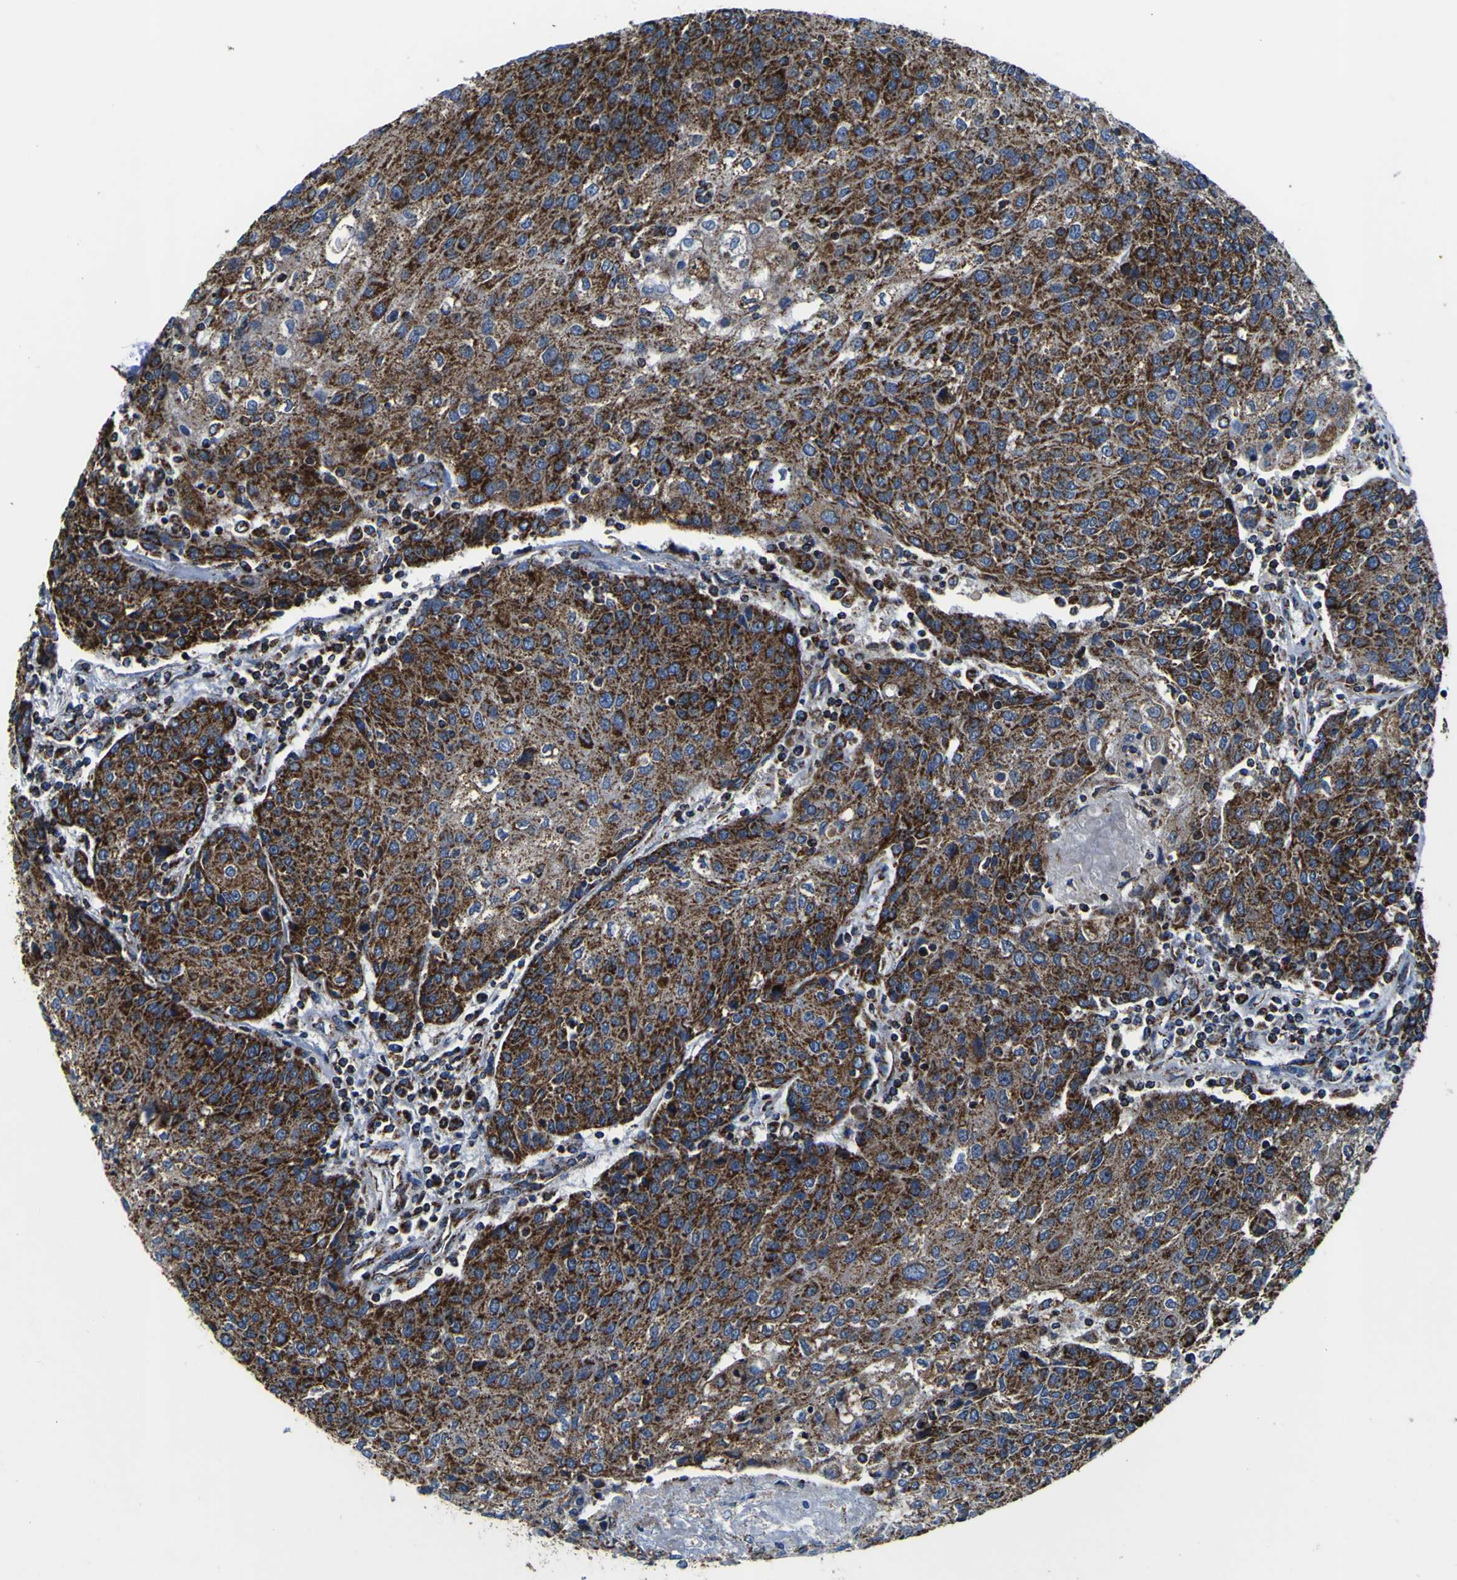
{"staining": {"intensity": "strong", "quantity": ">75%", "location": "cytoplasmic/membranous"}, "tissue": "urothelial cancer", "cell_type": "Tumor cells", "image_type": "cancer", "snomed": [{"axis": "morphology", "description": "Urothelial carcinoma, High grade"}, {"axis": "topography", "description": "Urinary bladder"}], "caption": "High-power microscopy captured an IHC image of high-grade urothelial carcinoma, revealing strong cytoplasmic/membranous staining in approximately >75% of tumor cells.", "gene": "PTRH2", "patient": {"sex": "female", "age": 85}}